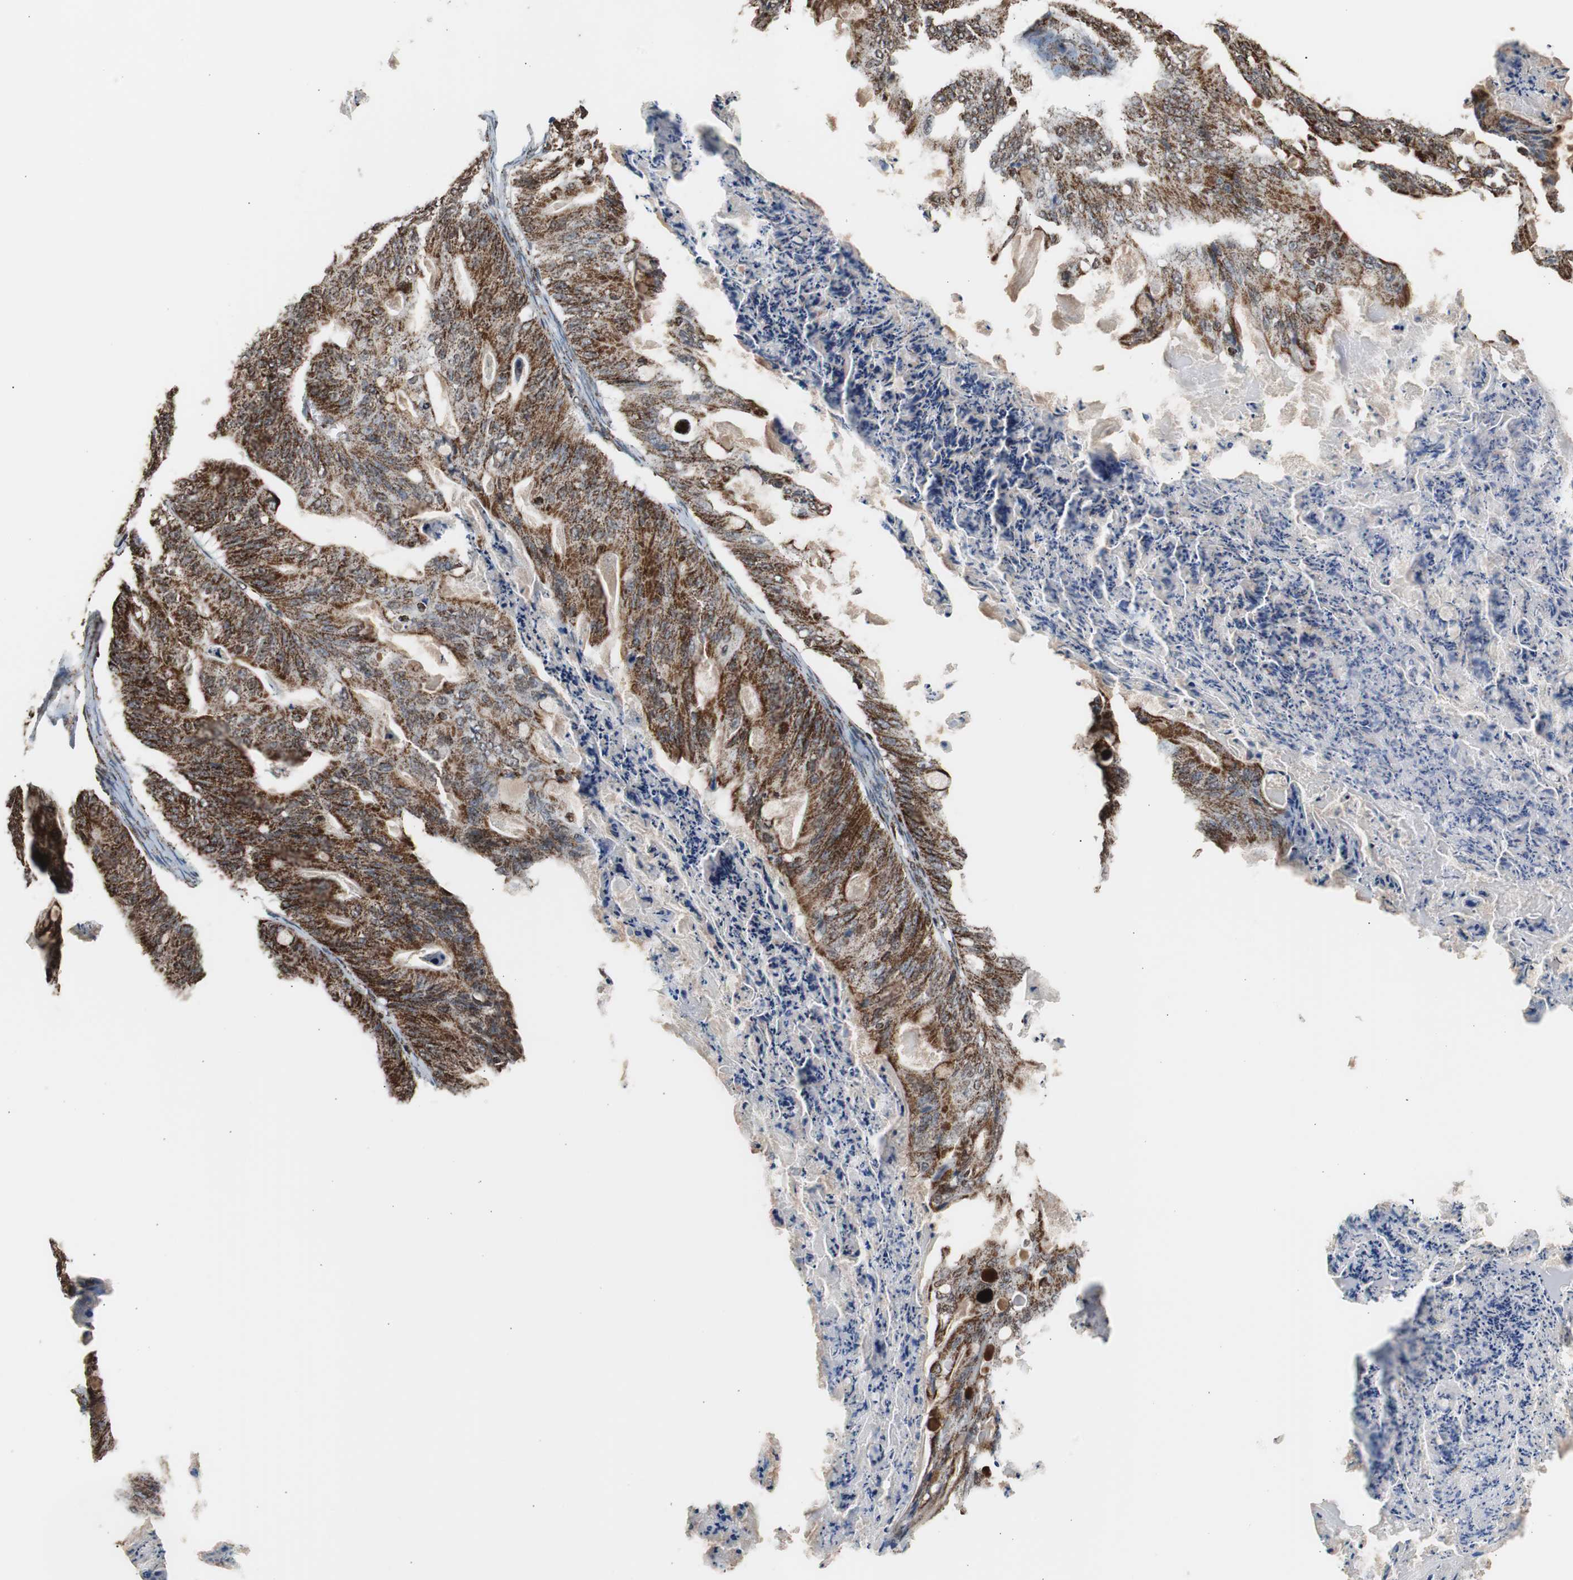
{"staining": {"intensity": "strong", "quantity": ">75%", "location": "cytoplasmic/membranous"}, "tissue": "ovarian cancer", "cell_type": "Tumor cells", "image_type": "cancer", "snomed": [{"axis": "morphology", "description": "Cystadenocarcinoma, mucinous, NOS"}, {"axis": "topography", "description": "Ovary"}], "caption": "Immunohistochemistry of ovarian cancer (mucinous cystadenocarcinoma) demonstrates high levels of strong cytoplasmic/membranous expression in approximately >75% of tumor cells. (DAB = brown stain, brightfield microscopy at high magnification).", "gene": "HSPA9", "patient": {"sex": "female", "age": 36}}